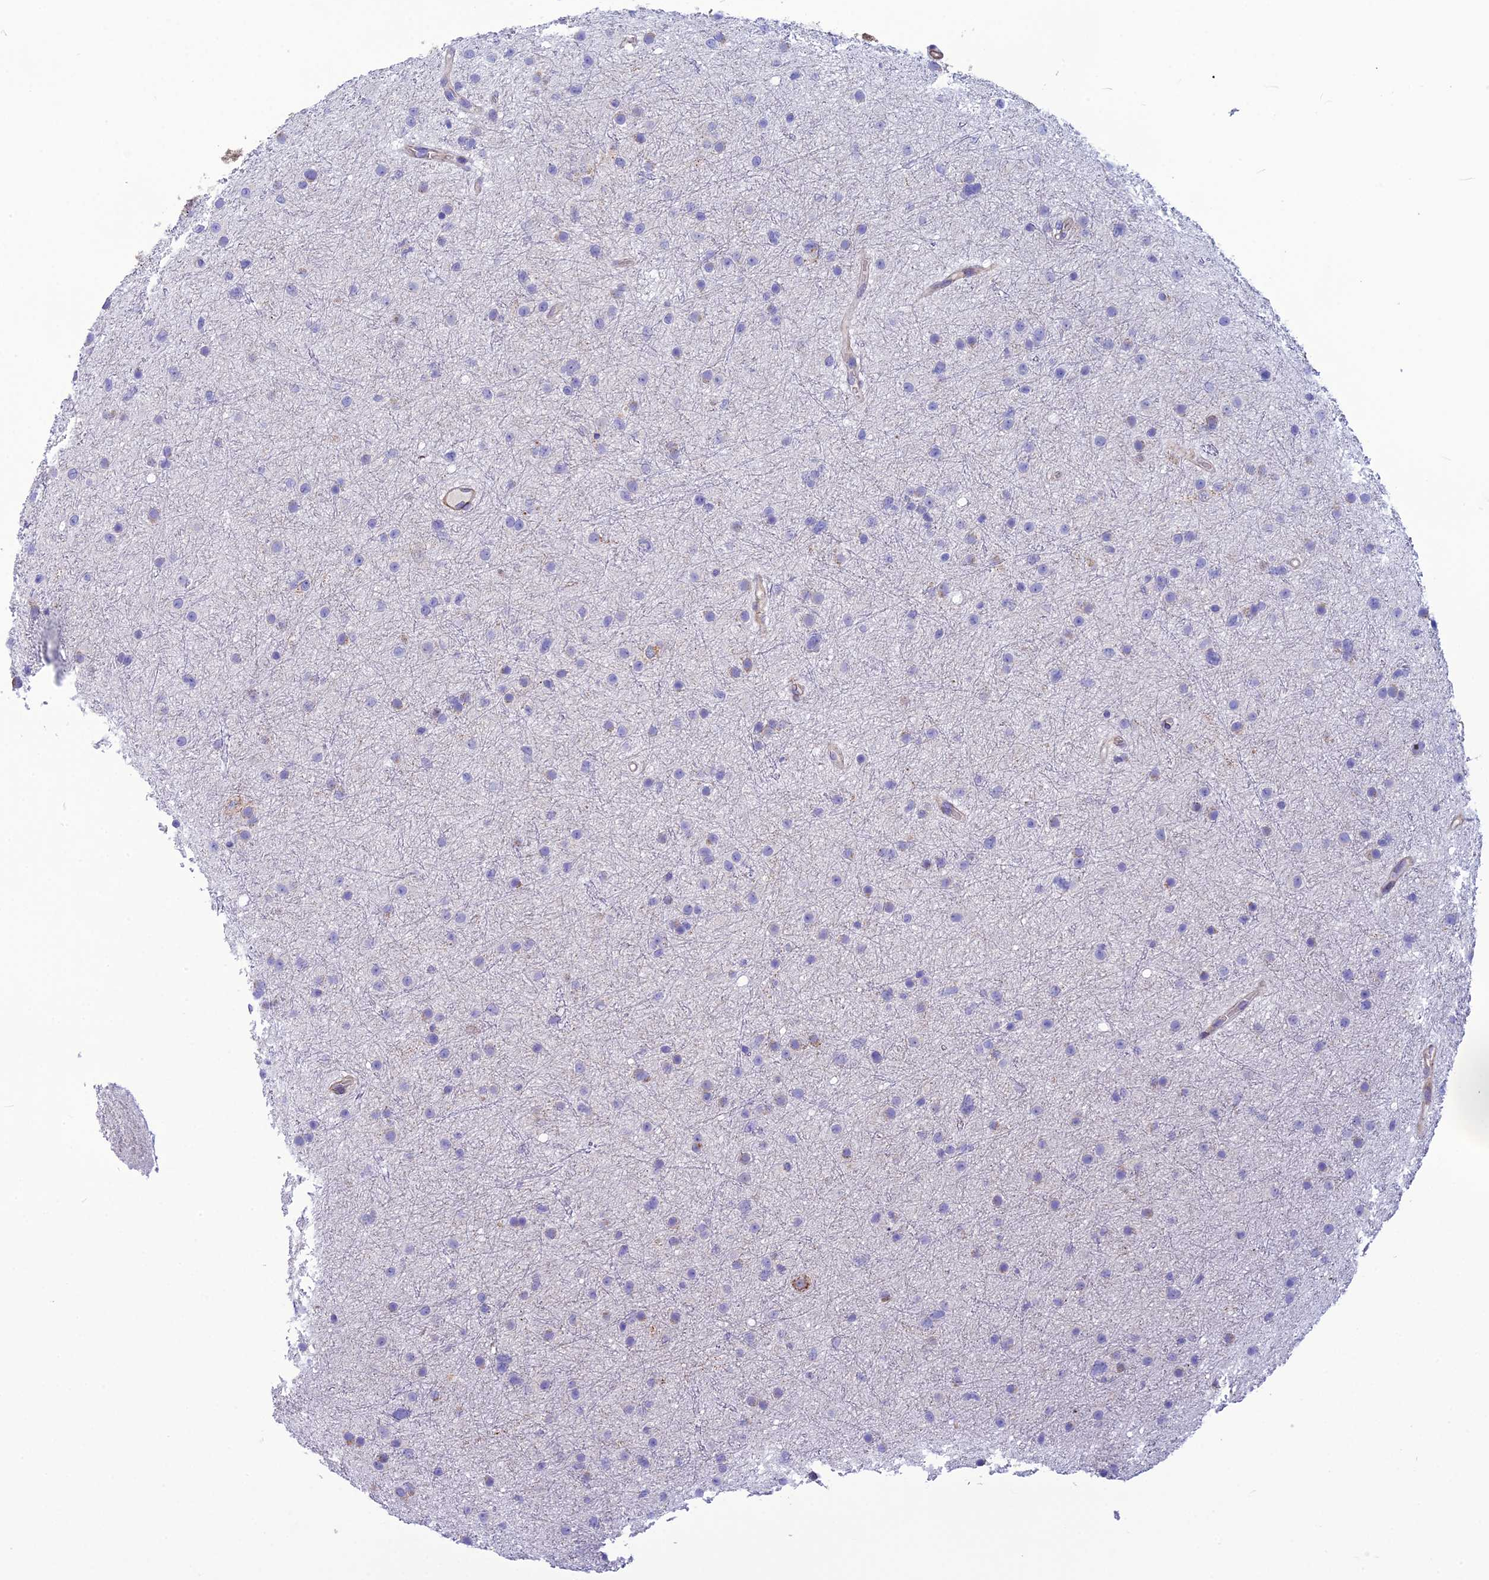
{"staining": {"intensity": "negative", "quantity": "none", "location": "none"}, "tissue": "glioma", "cell_type": "Tumor cells", "image_type": "cancer", "snomed": [{"axis": "morphology", "description": "Glioma, malignant, Low grade"}, {"axis": "topography", "description": "Cerebral cortex"}], "caption": "Malignant glioma (low-grade) was stained to show a protein in brown. There is no significant positivity in tumor cells. The staining was performed using DAB (3,3'-diaminobenzidine) to visualize the protein expression in brown, while the nuclei were stained in blue with hematoxylin (Magnification: 20x).", "gene": "POMGNT1", "patient": {"sex": "female", "age": 39}}